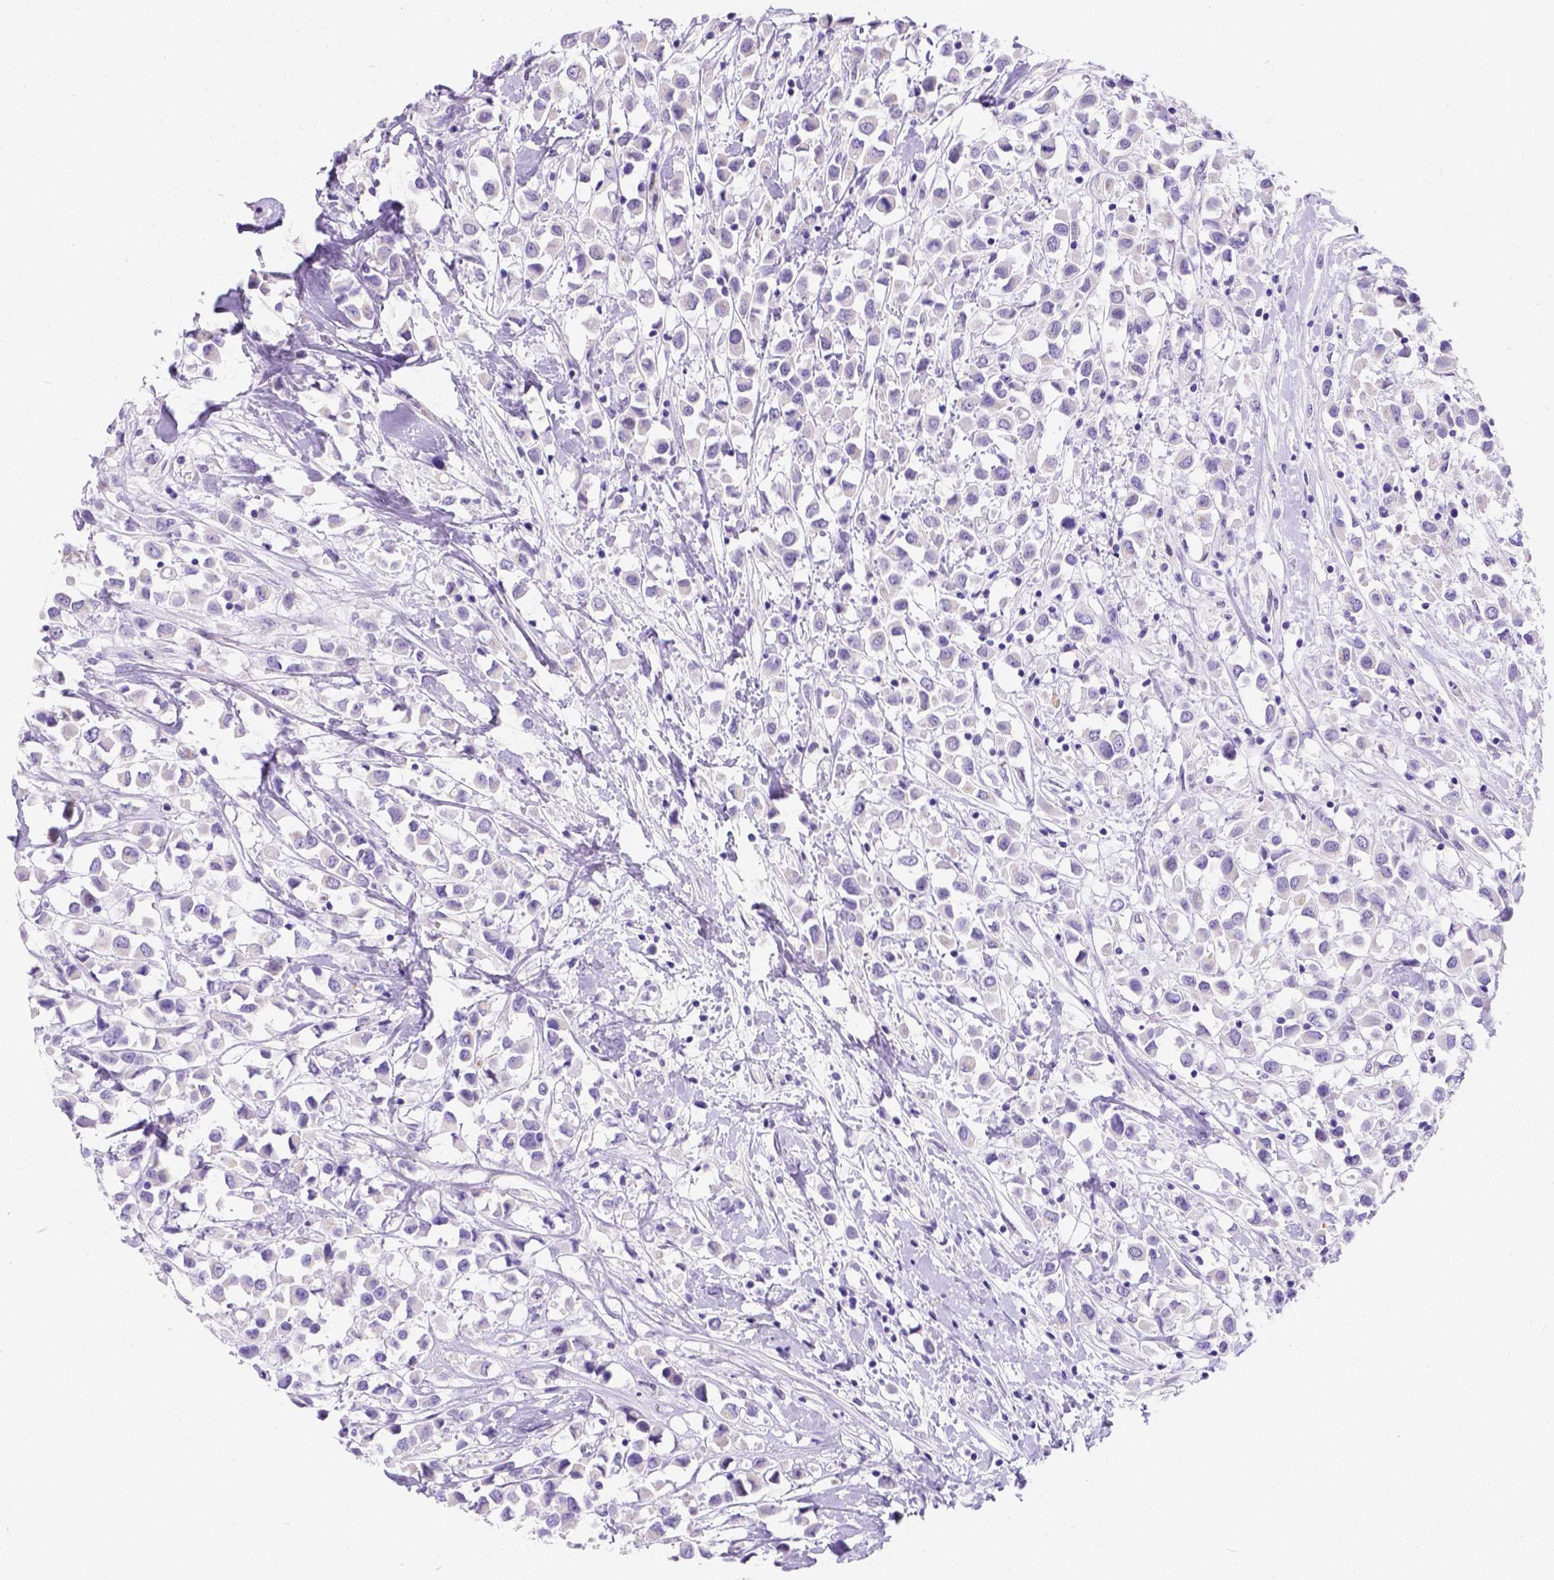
{"staining": {"intensity": "negative", "quantity": "none", "location": "none"}, "tissue": "breast cancer", "cell_type": "Tumor cells", "image_type": "cancer", "snomed": [{"axis": "morphology", "description": "Duct carcinoma"}, {"axis": "topography", "description": "Breast"}], "caption": "Breast intraductal carcinoma stained for a protein using IHC demonstrates no expression tumor cells.", "gene": "PHF7", "patient": {"sex": "female", "age": 61}}